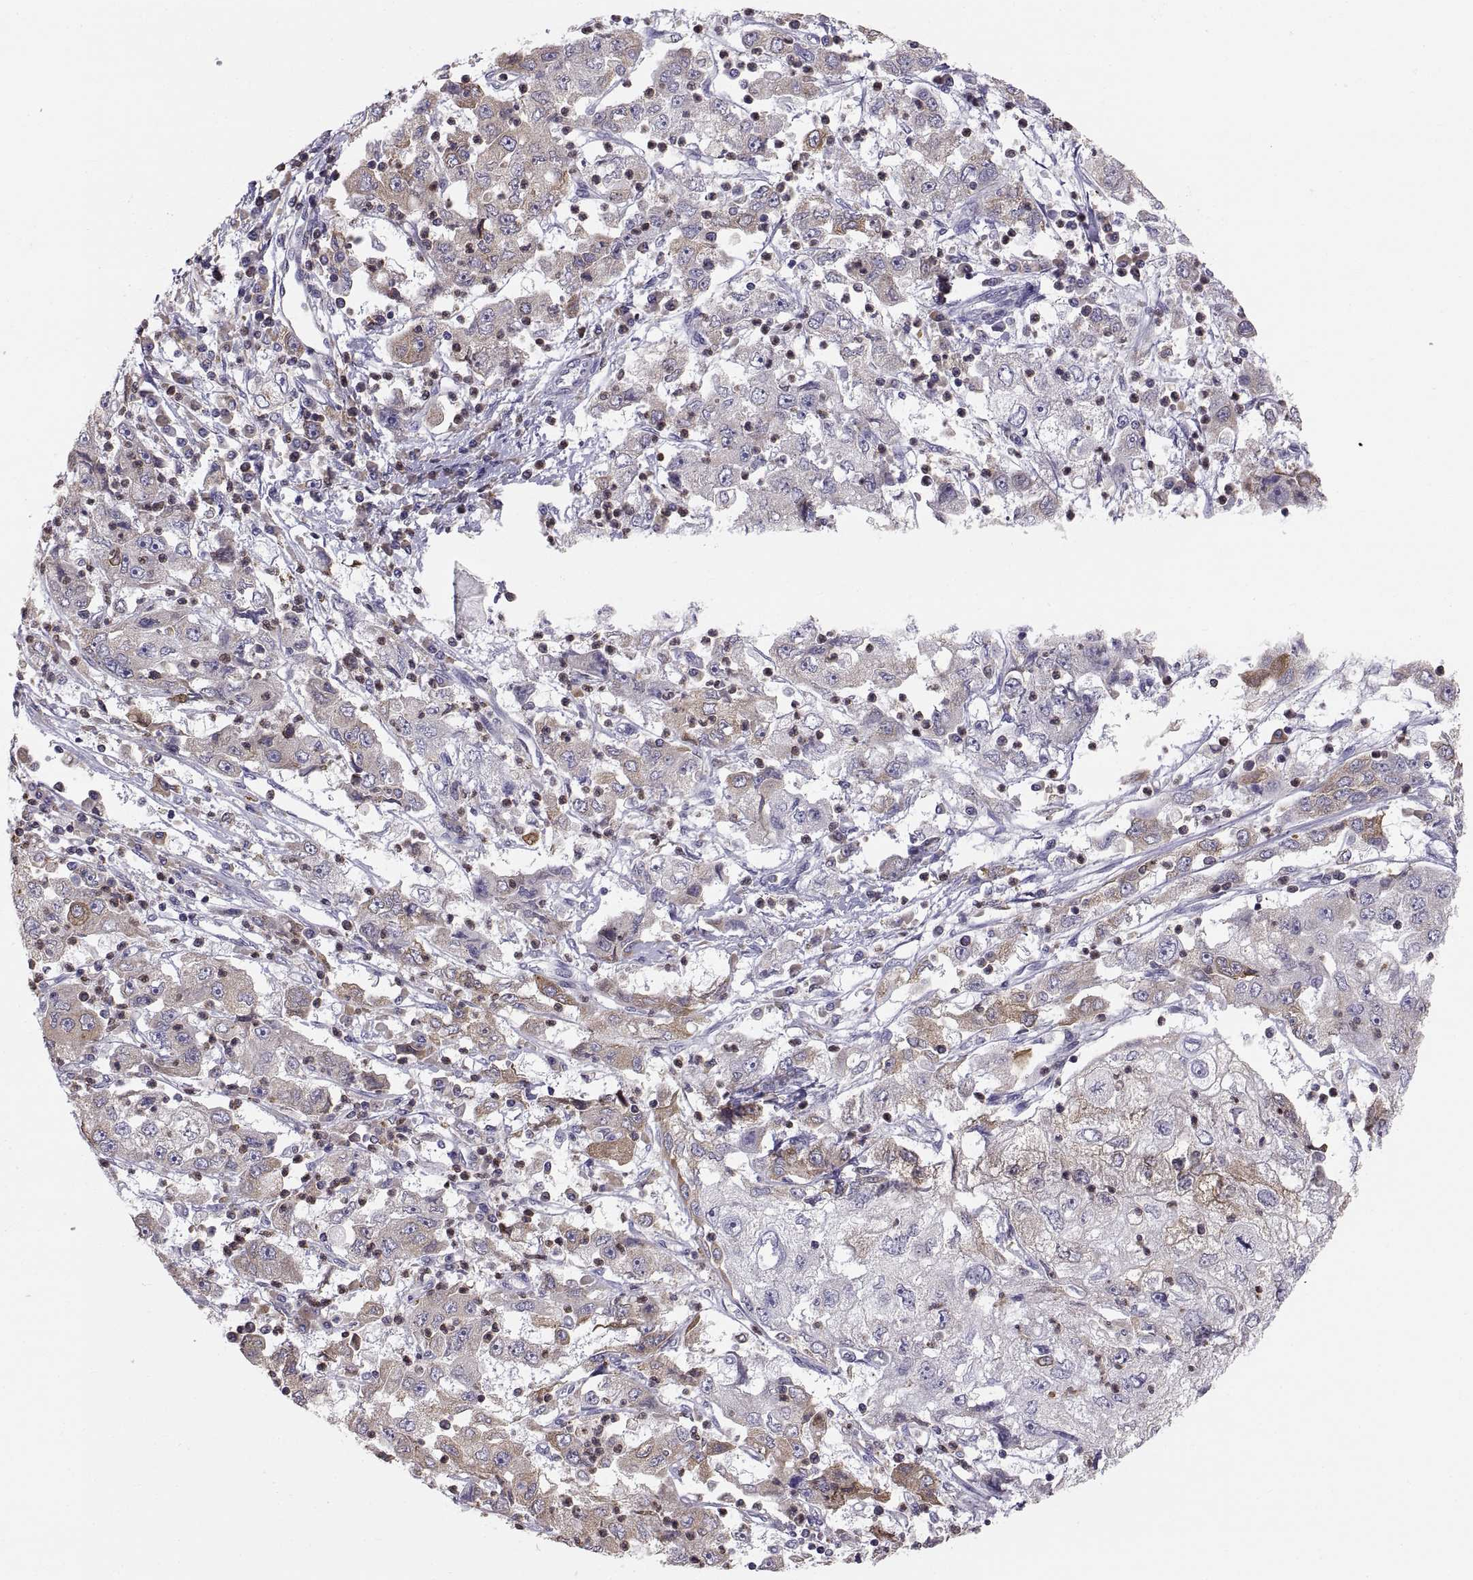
{"staining": {"intensity": "weak", "quantity": "25%-75%", "location": "cytoplasmic/membranous"}, "tissue": "cervical cancer", "cell_type": "Tumor cells", "image_type": "cancer", "snomed": [{"axis": "morphology", "description": "Squamous cell carcinoma, NOS"}, {"axis": "topography", "description": "Cervix"}], "caption": "Immunohistochemistry (IHC) micrograph of human cervical cancer stained for a protein (brown), which shows low levels of weak cytoplasmic/membranous staining in about 25%-75% of tumor cells.", "gene": "ERO1A", "patient": {"sex": "female", "age": 36}}